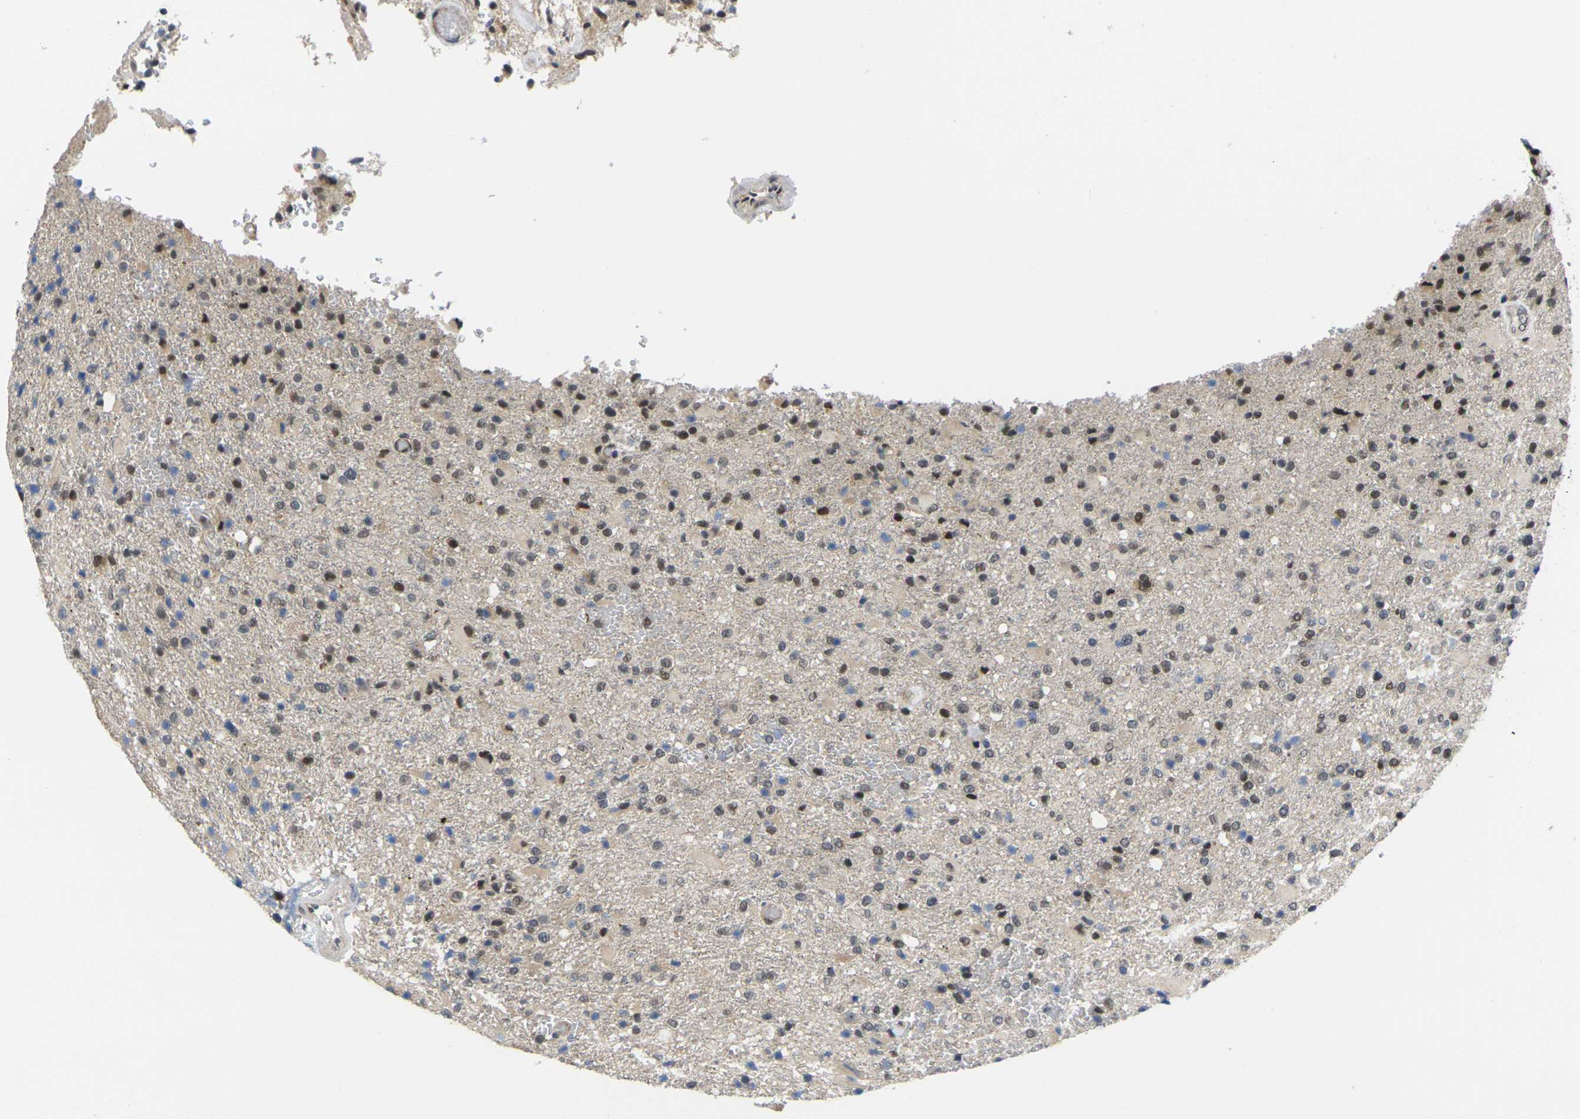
{"staining": {"intensity": "moderate", "quantity": "25%-75%", "location": "nuclear"}, "tissue": "glioma", "cell_type": "Tumor cells", "image_type": "cancer", "snomed": [{"axis": "morphology", "description": "Glioma, malignant, High grade"}, {"axis": "topography", "description": "Brain"}], "caption": "Immunohistochemistry (IHC) (DAB) staining of human malignant glioma (high-grade) shows moderate nuclear protein positivity in approximately 25%-75% of tumor cells.", "gene": "RBM7", "patient": {"sex": "male", "age": 71}}